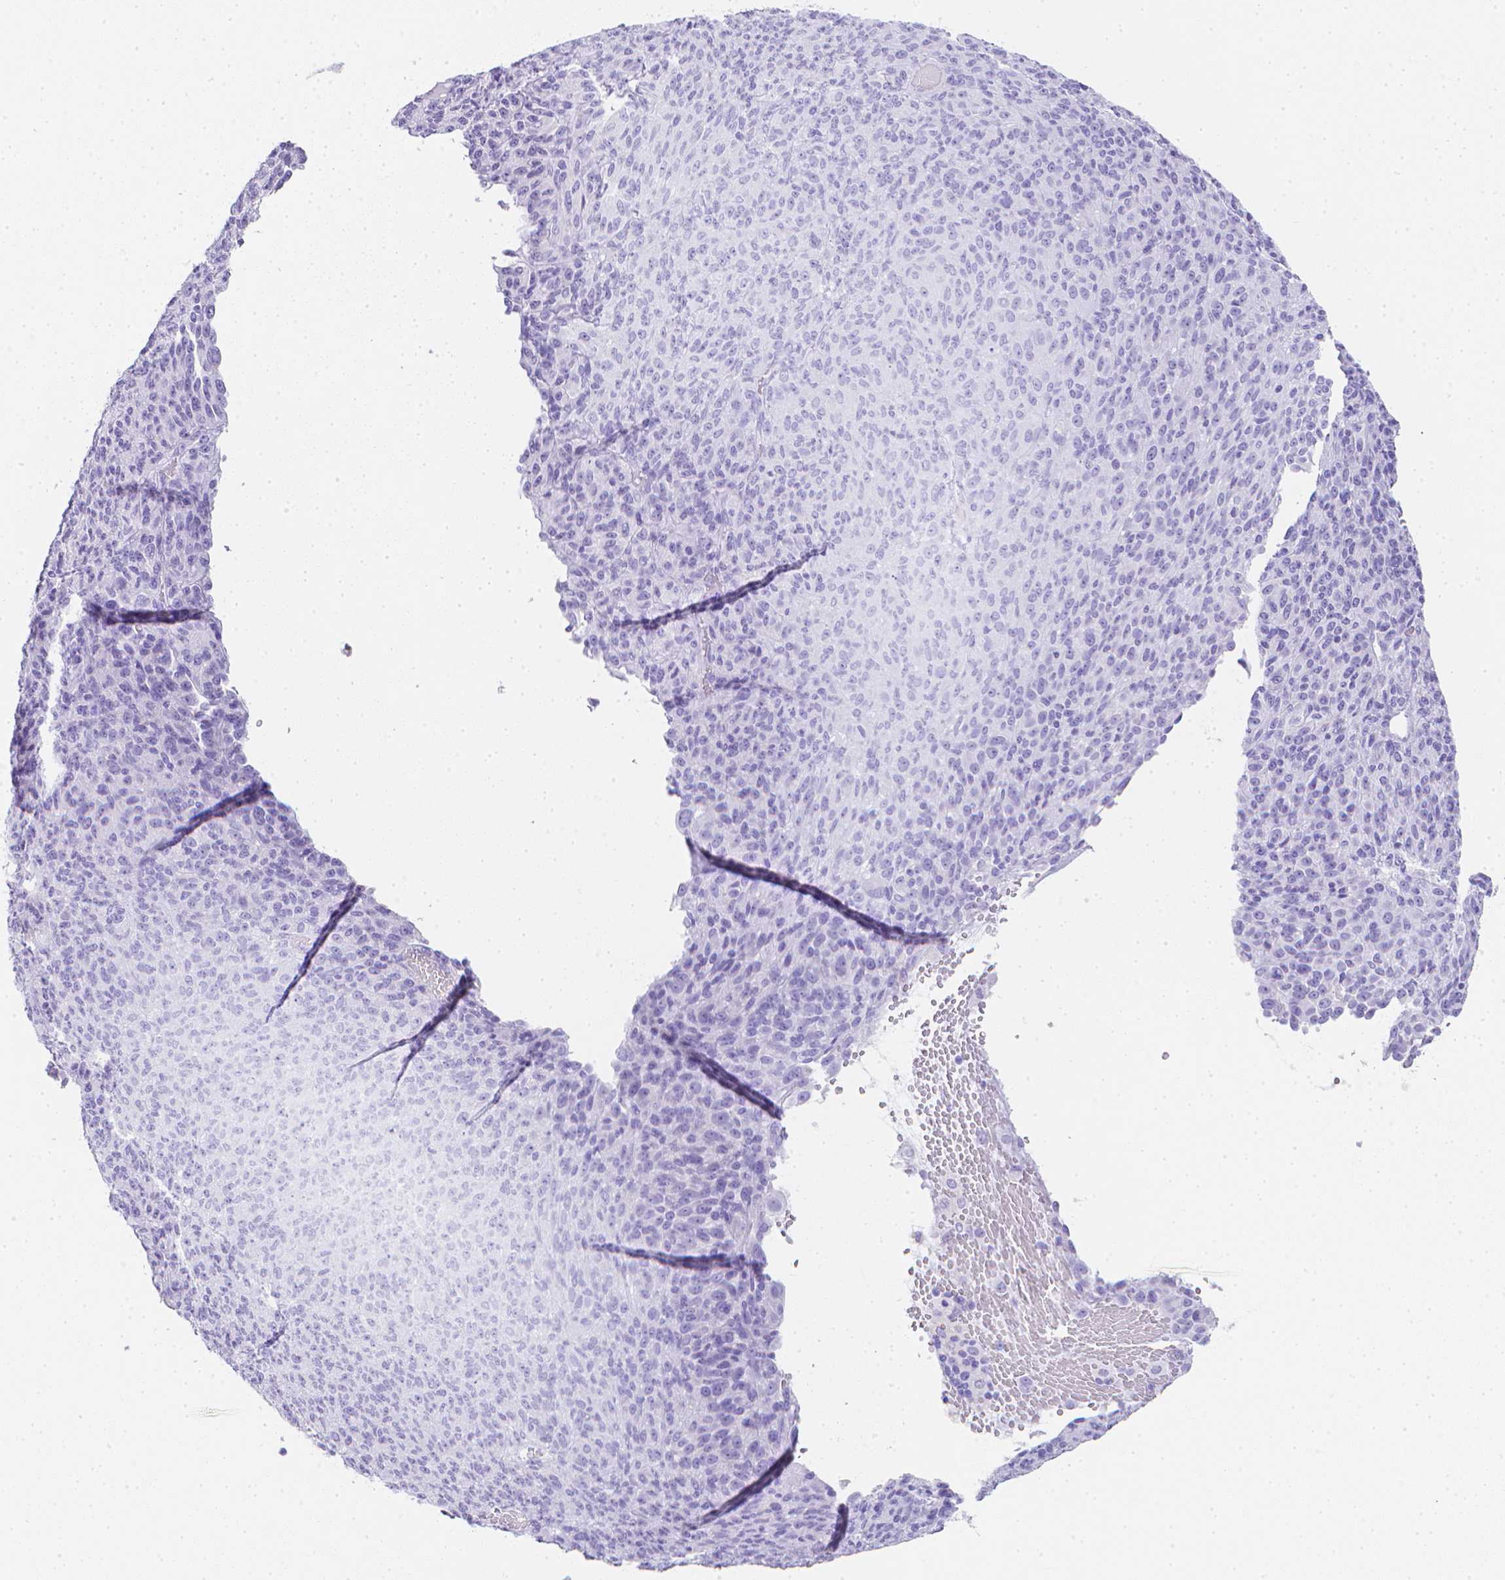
{"staining": {"intensity": "negative", "quantity": "none", "location": "none"}, "tissue": "melanoma", "cell_type": "Tumor cells", "image_type": "cancer", "snomed": [{"axis": "morphology", "description": "Malignant melanoma, Metastatic site"}, {"axis": "topography", "description": "Brain"}], "caption": "This is an immunohistochemistry (IHC) histopathology image of melanoma. There is no positivity in tumor cells.", "gene": "LGALS4", "patient": {"sex": "female", "age": 56}}